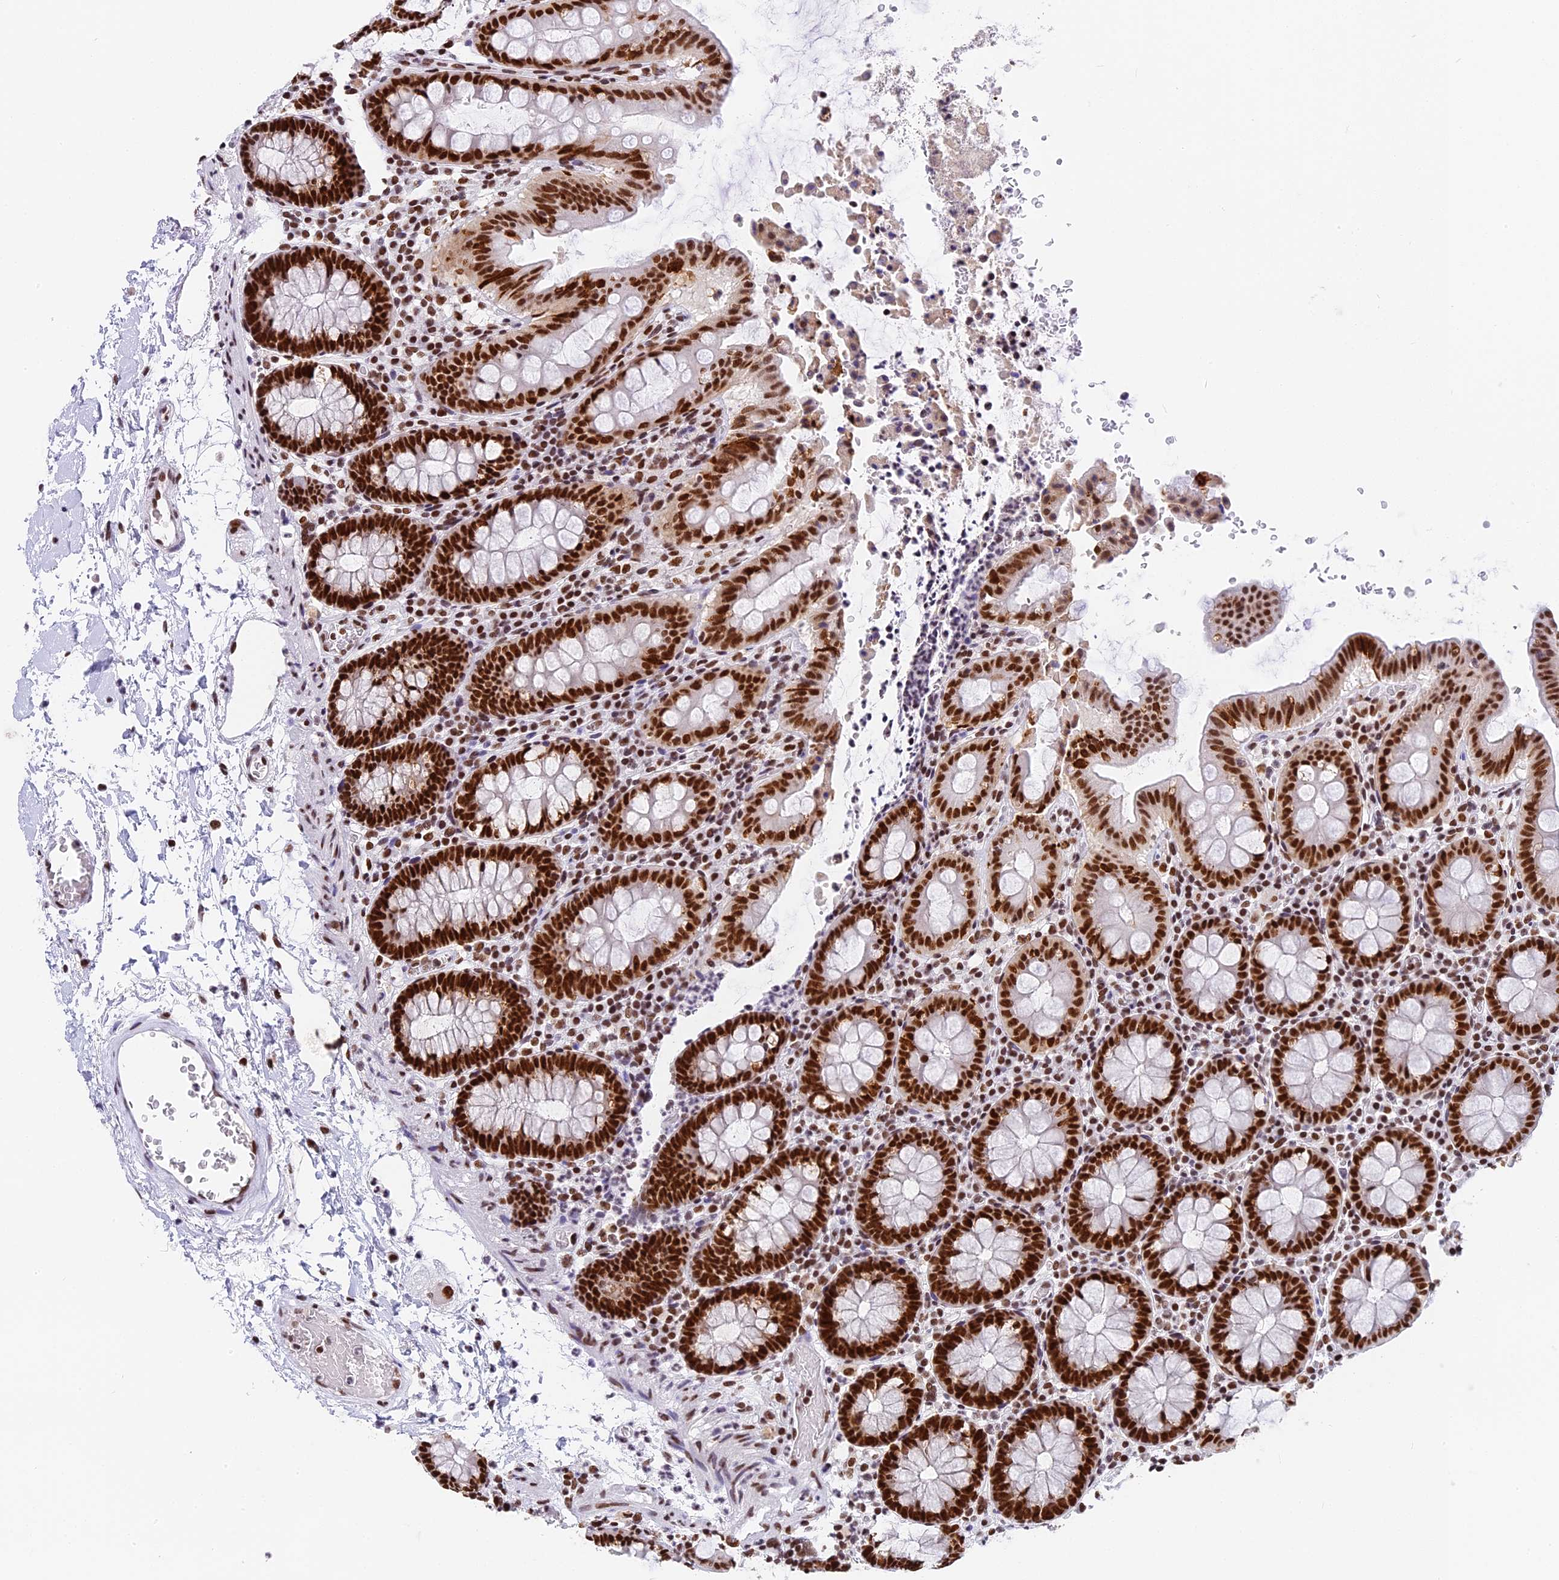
{"staining": {"intensity": "strong", "quantity": ">75%", "location": "nuclear"}, "tissue": "colon", "cell_type": "Endothelial cells", "image_type": "normal", "snomed": [{"axis": "morphology", "description": "Normal tissue, NOS"}, {"axis": "topography", "description": "Colon"}], "caption": "Protein analysis of unremarkable colon exhibits strong nuclear expression in about >75% of endothelial cells. (DAB IHC with brightfield microscopy, high magnification).", "gene": "SBNO1", "patient": {"sex": "male", "age": 75}}